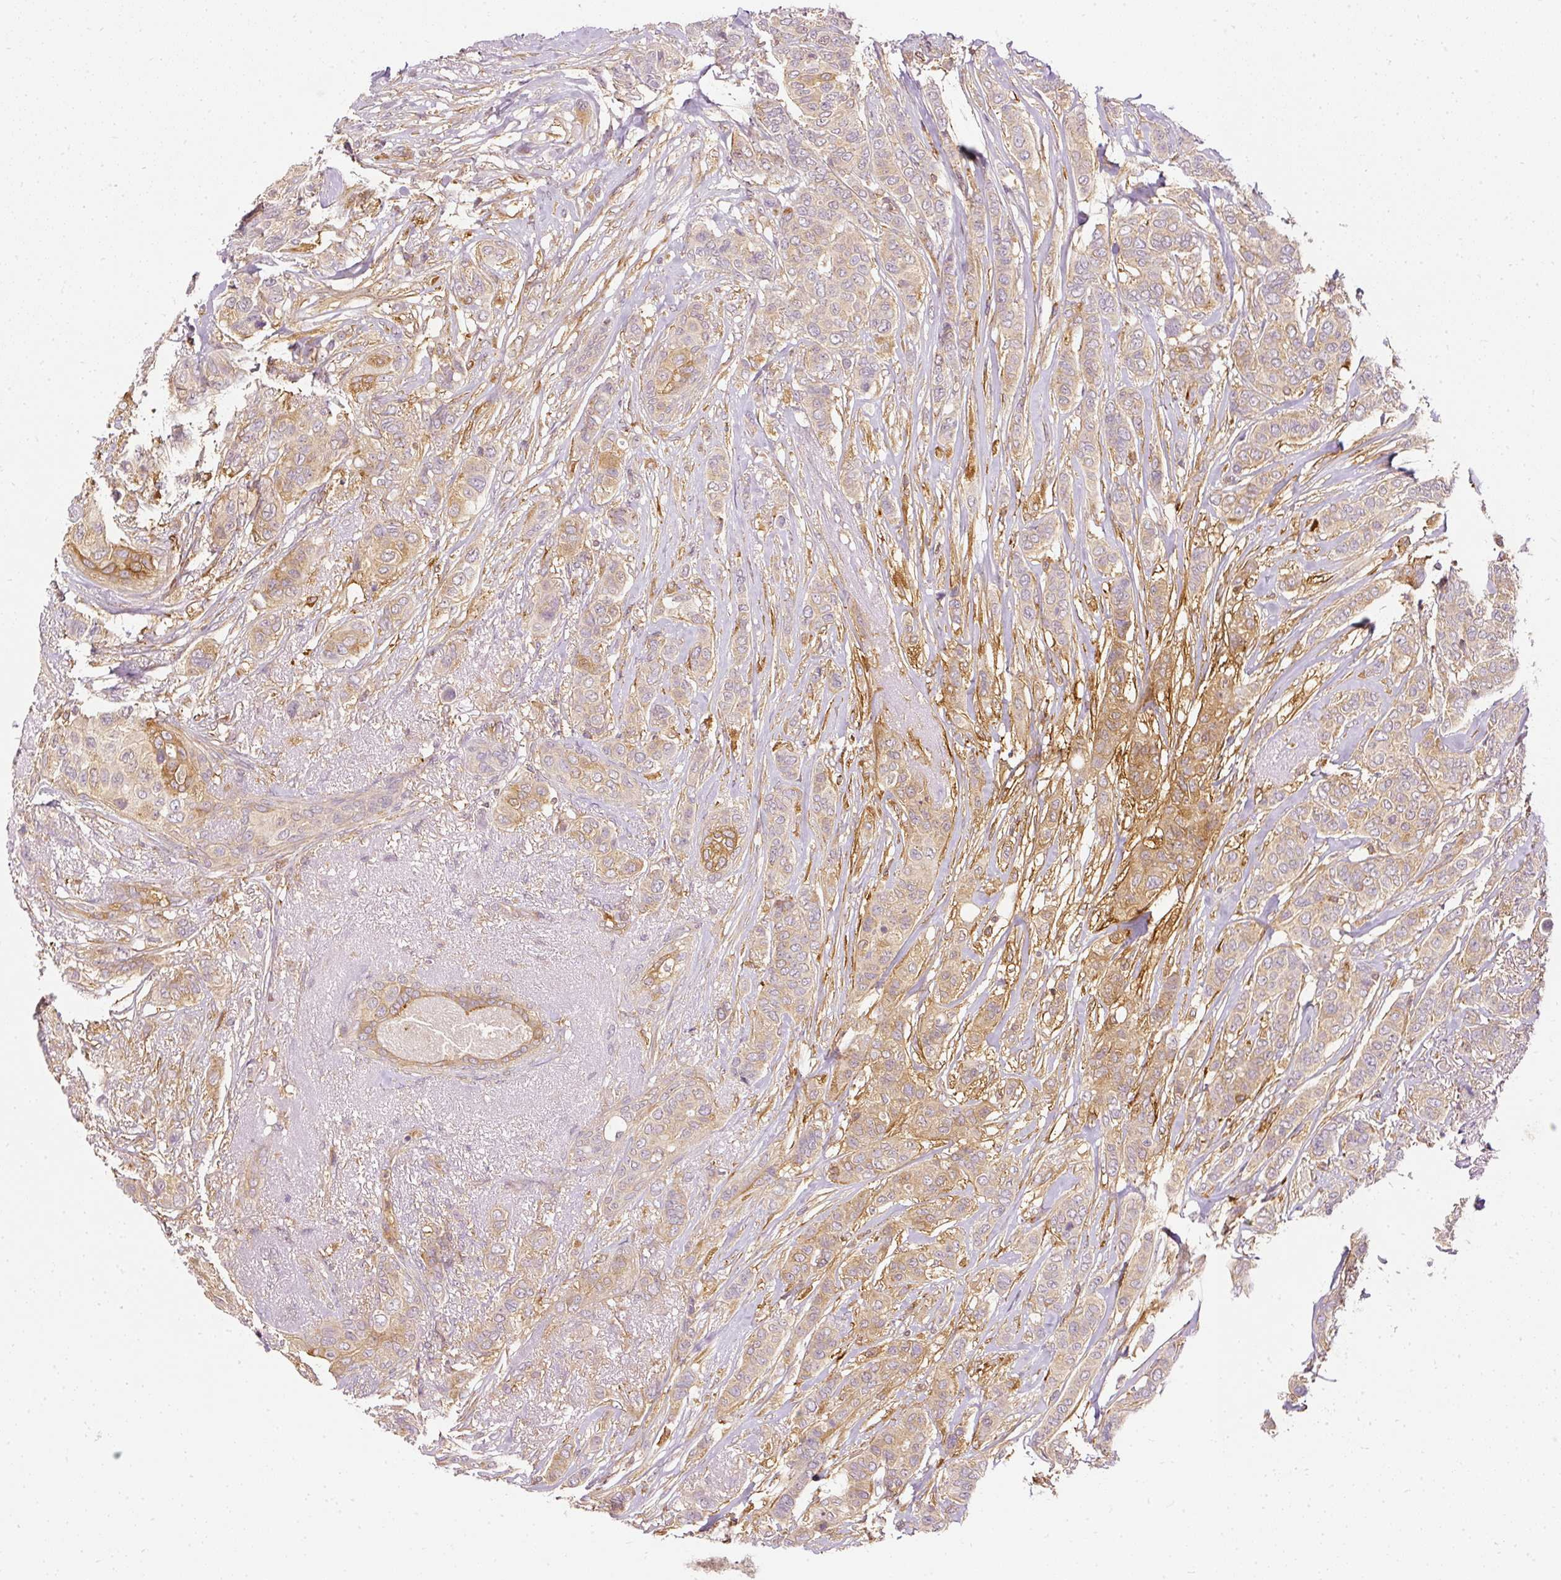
{"staining": {"intensity": "weak", "quantity": "25%-75%", "location": "cytoplasmic/membranous"}, "tissue": "breast cancer", "cell_type": "Tumor cells", "image_type": "cancer", "snomed": [{"axis": "morphology", "description": "Lobular carcinoma"}, {"axis": "topography", "description": "Breast"}], "caption": "DAB immunohistochemical staining of human lobular carcinoma (breast) displays weak cytoplasmic/membranous protein expression in about 25%-75% of tumor cells.", "gene": "ARMH3", "patient": {"sex": "female", "age": 51}}